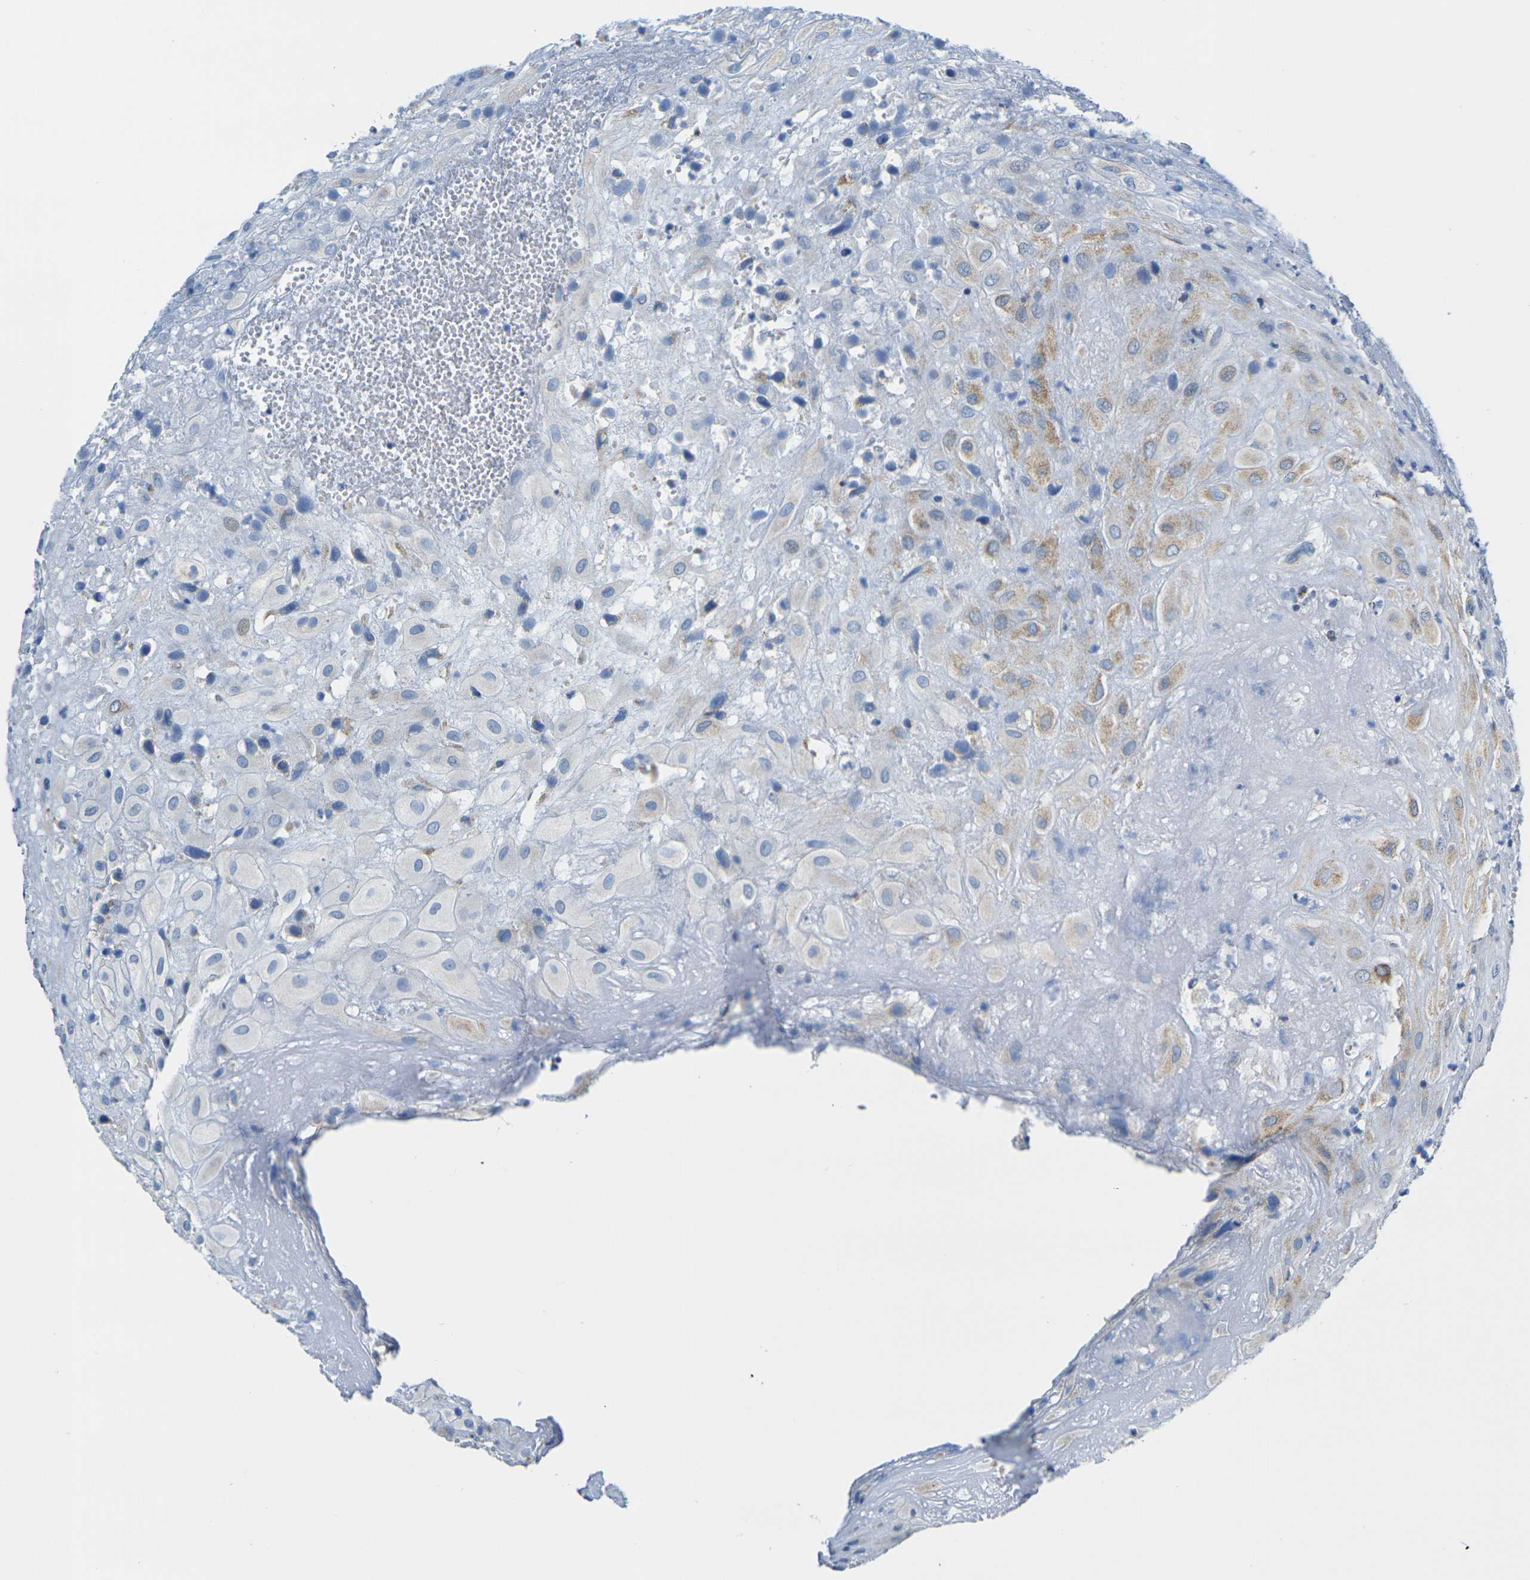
{"staining": {"intensity": "moderate", "quantity": "<25%", "location": "cytoplasmic/membranous"}, "tissue": "placenta", "cell_type": "Decidual cells", "image_type": "normal", "snomed": [{"axis": "morphology", "description": "Normal tissue, NOS"}, {"axis": "topography", "description": "Placenta"}], "caption": "Immunohistochemistry (IHC) staining of unremarkable placenta, which displays low levels of moderate cytoplasmic/membranous staining in approximately <25% of decidual cells indicating moderate cytoplasmic/membranous protein positivity. The staining was performed using DAB (brown) for protein detection and nuclei were counterstained in hematoxylin (blue).", "gene": "TMEM204", "patient": {"sex": "female", "age": 18}}